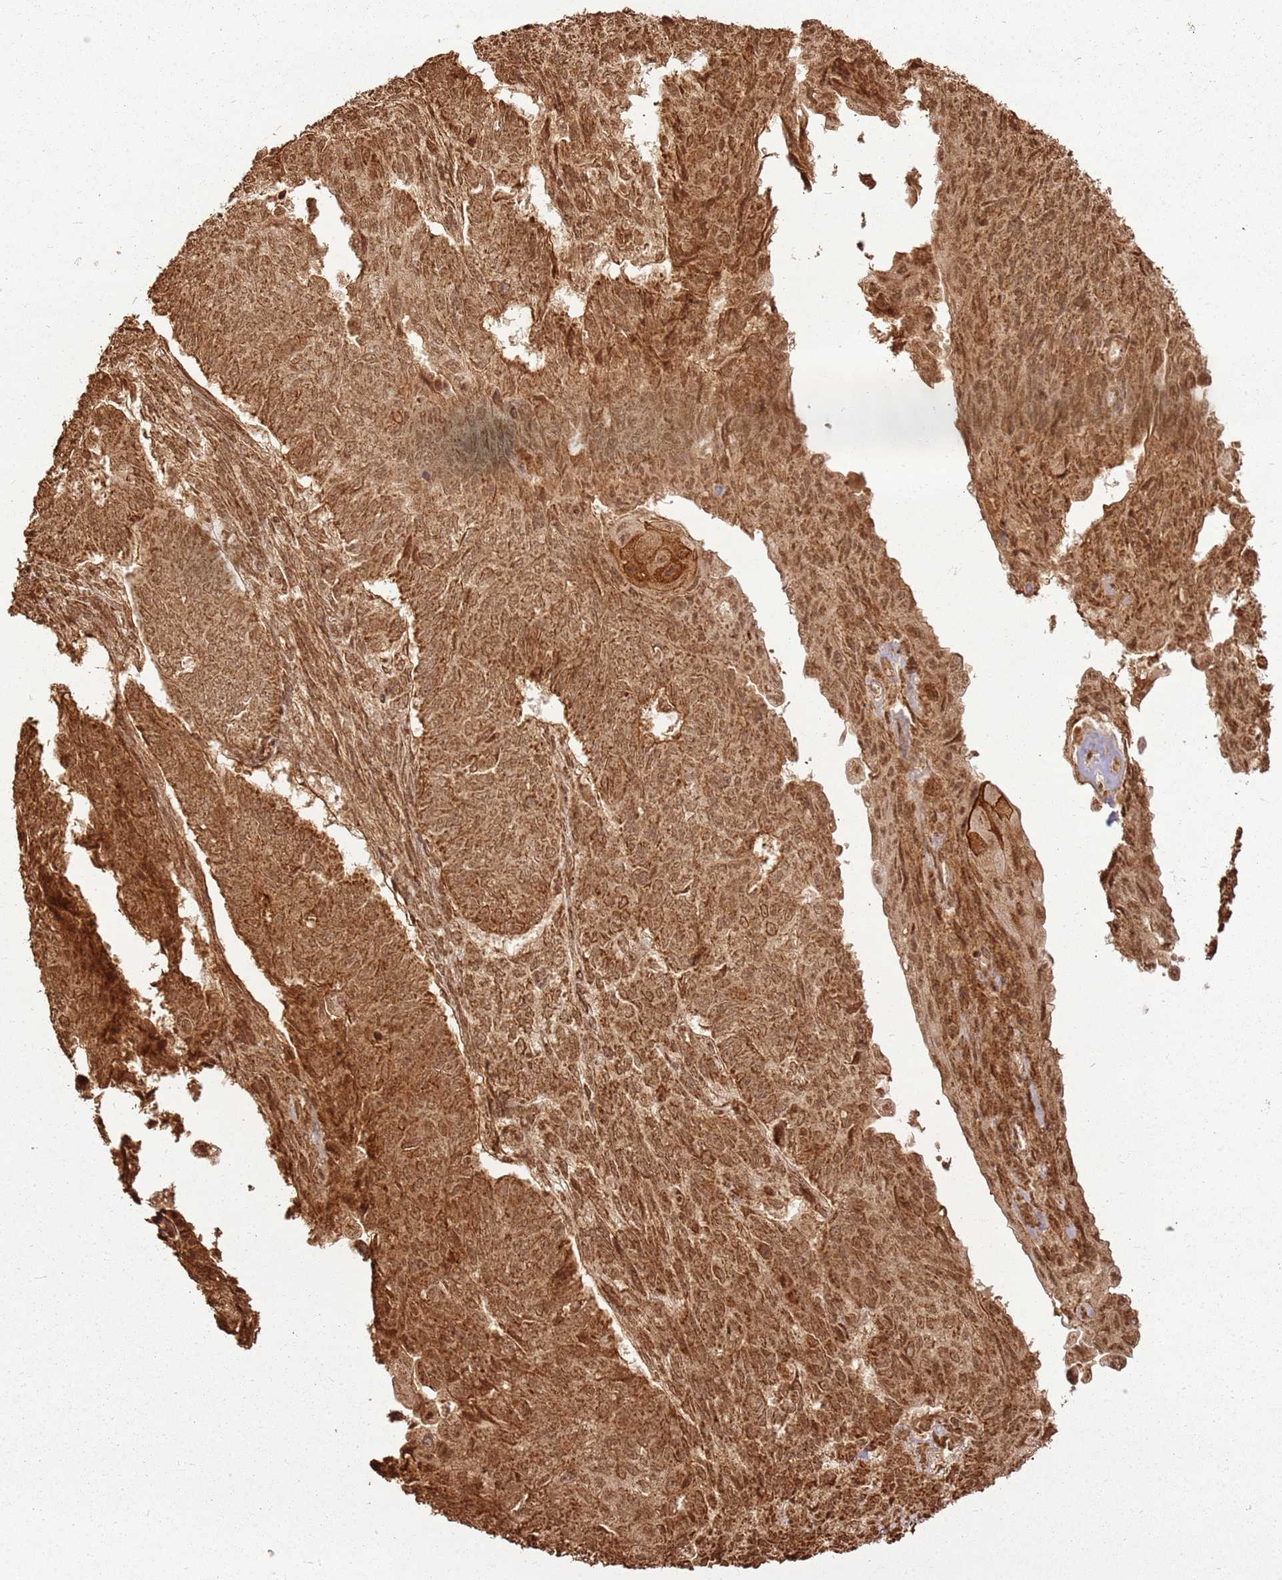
{"staining": {"intensity": "moderate", "quantity": ">75%", "location": "cytoplasmic/membranous,nuclear"}, "tissue": "endometrial cancer", "cell_type": "Tumor cells", "image_type": "cancer", "snomed": [{"axis": "morphology", "description": "Adenocarcinoma, NOS"}, {"axis": "topography", "description": "Endometrium"}], "caption": "Brown immunohistochemical staining in adenocarcinoma (endometrial) exhibits moderate cytoplasmic/membranous and nuclear positivity in approximately >75% of tumor cells. (Stains: DAB in brown, nuclei in blue, Microscopy: brightfield microscopy at high magnification).", "gene": "MRPS6", "patient": {"sex": "female", "age": 32}}